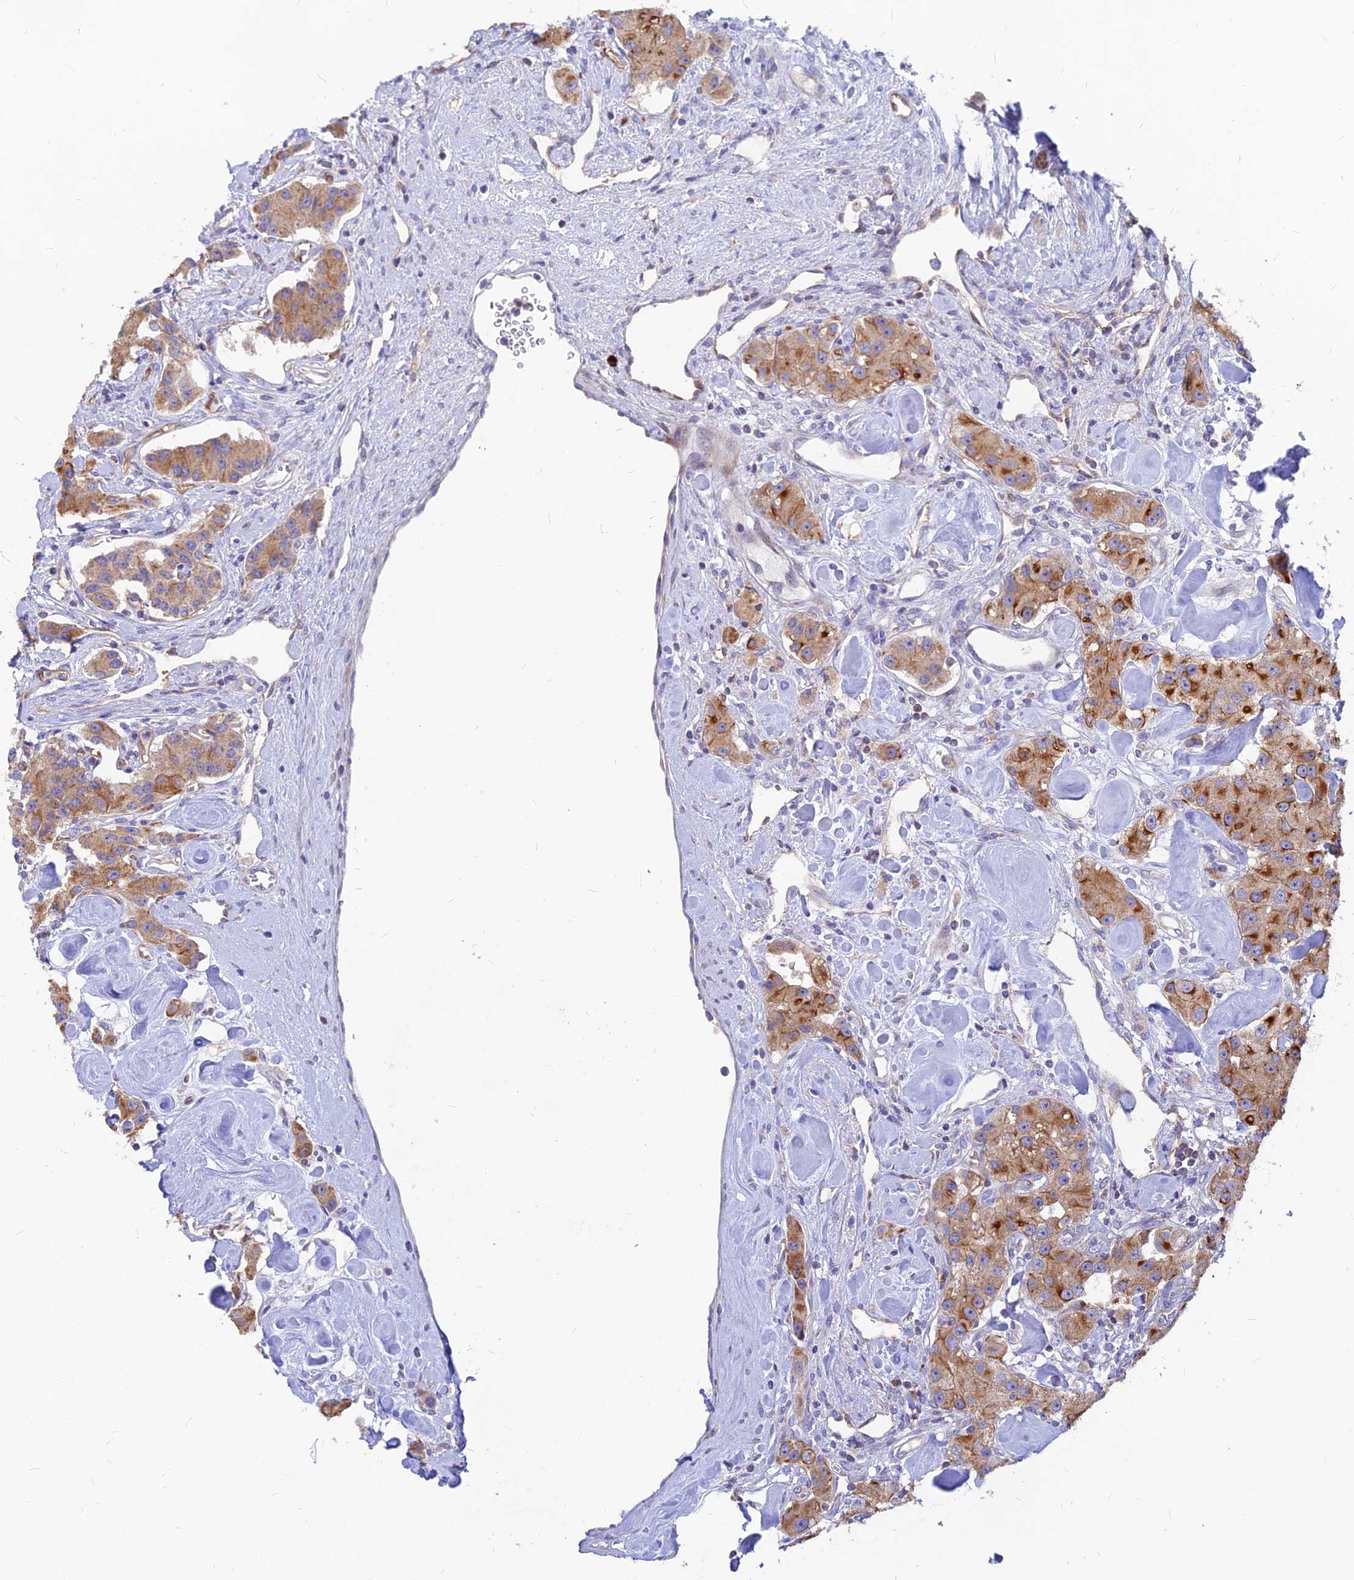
{"staining": {"intensity": "moderate", "quantity": ">75%", "location": "cytoplasmic/membranous"}, "tissue": "carcinoid", "cell_type": "Tumor cells", "image_type": "cancer", "snomed": [{"axis": "morphology", "description": "Carcinoid, malignant, NOS"}, {"axis": "topography", "description": "Pancreas"}], "caption": "Immunohistochemical staining of carcinoid shows medium levels of moderate cytoplasmic/membranous expression in approximately >75% of tumor cells.", "gene": "DENND2D", "patient": {"sex": "male", "age": 41}}